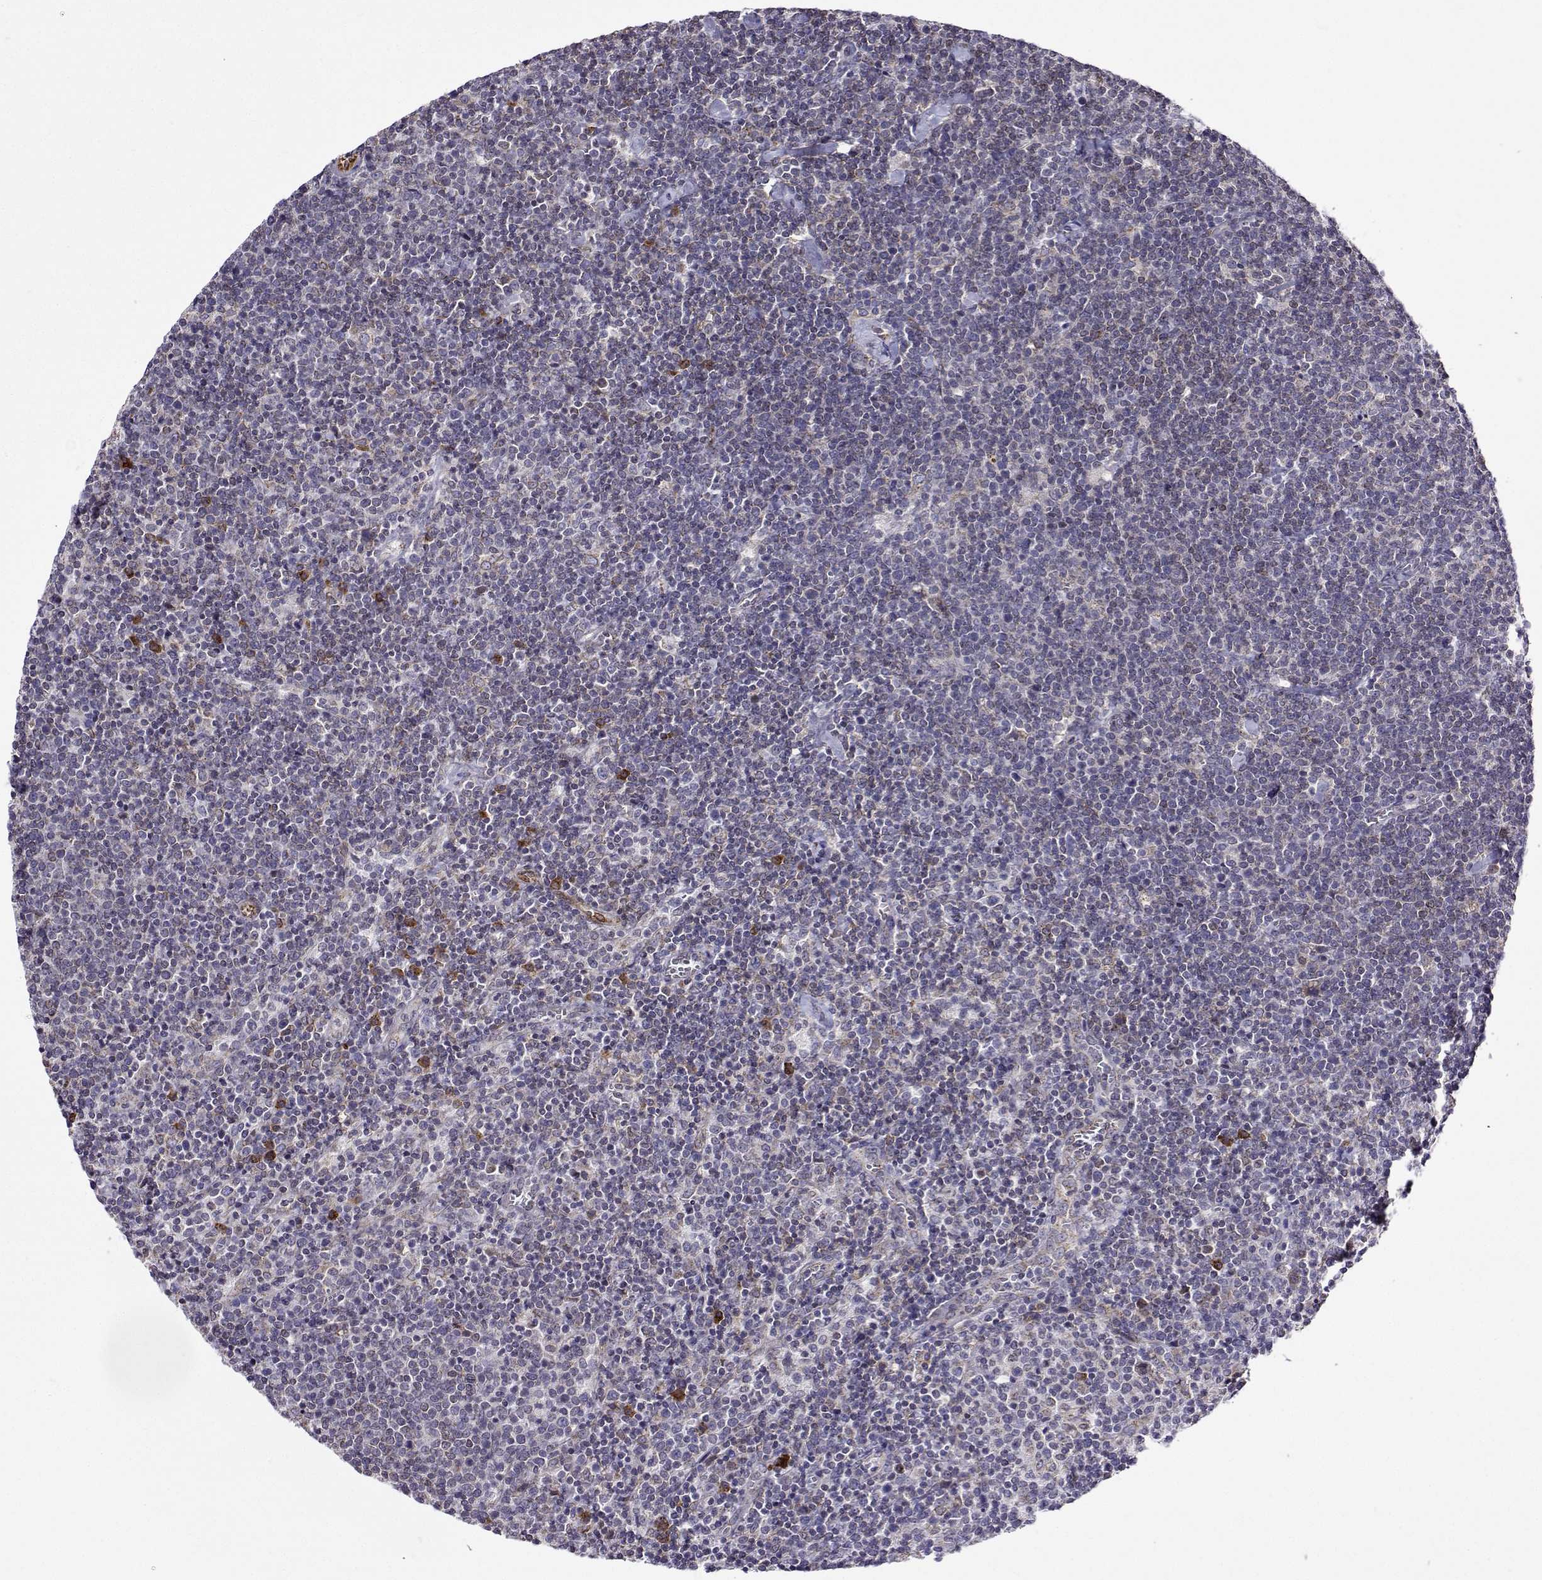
{"staining": {"intensity": "negative", "quantity": "none", "location": "none"}, "tissue": "lymphoma", "cell_type": "Tumor cells", "image_type": "cancer", "snomed": [{"axis": "morphology", "description": "Malignant lymphoma, non-Hodgkin's type, High grade"}, {"axis": "topography", "description": "Lymph node"}], "caption": "This is an immunohistochemistry photomicrograph of lymphoma. There is no expression in tumor cells.", "gene": "PGRMC2", "patient": {"sex": "male", "age": 61}}